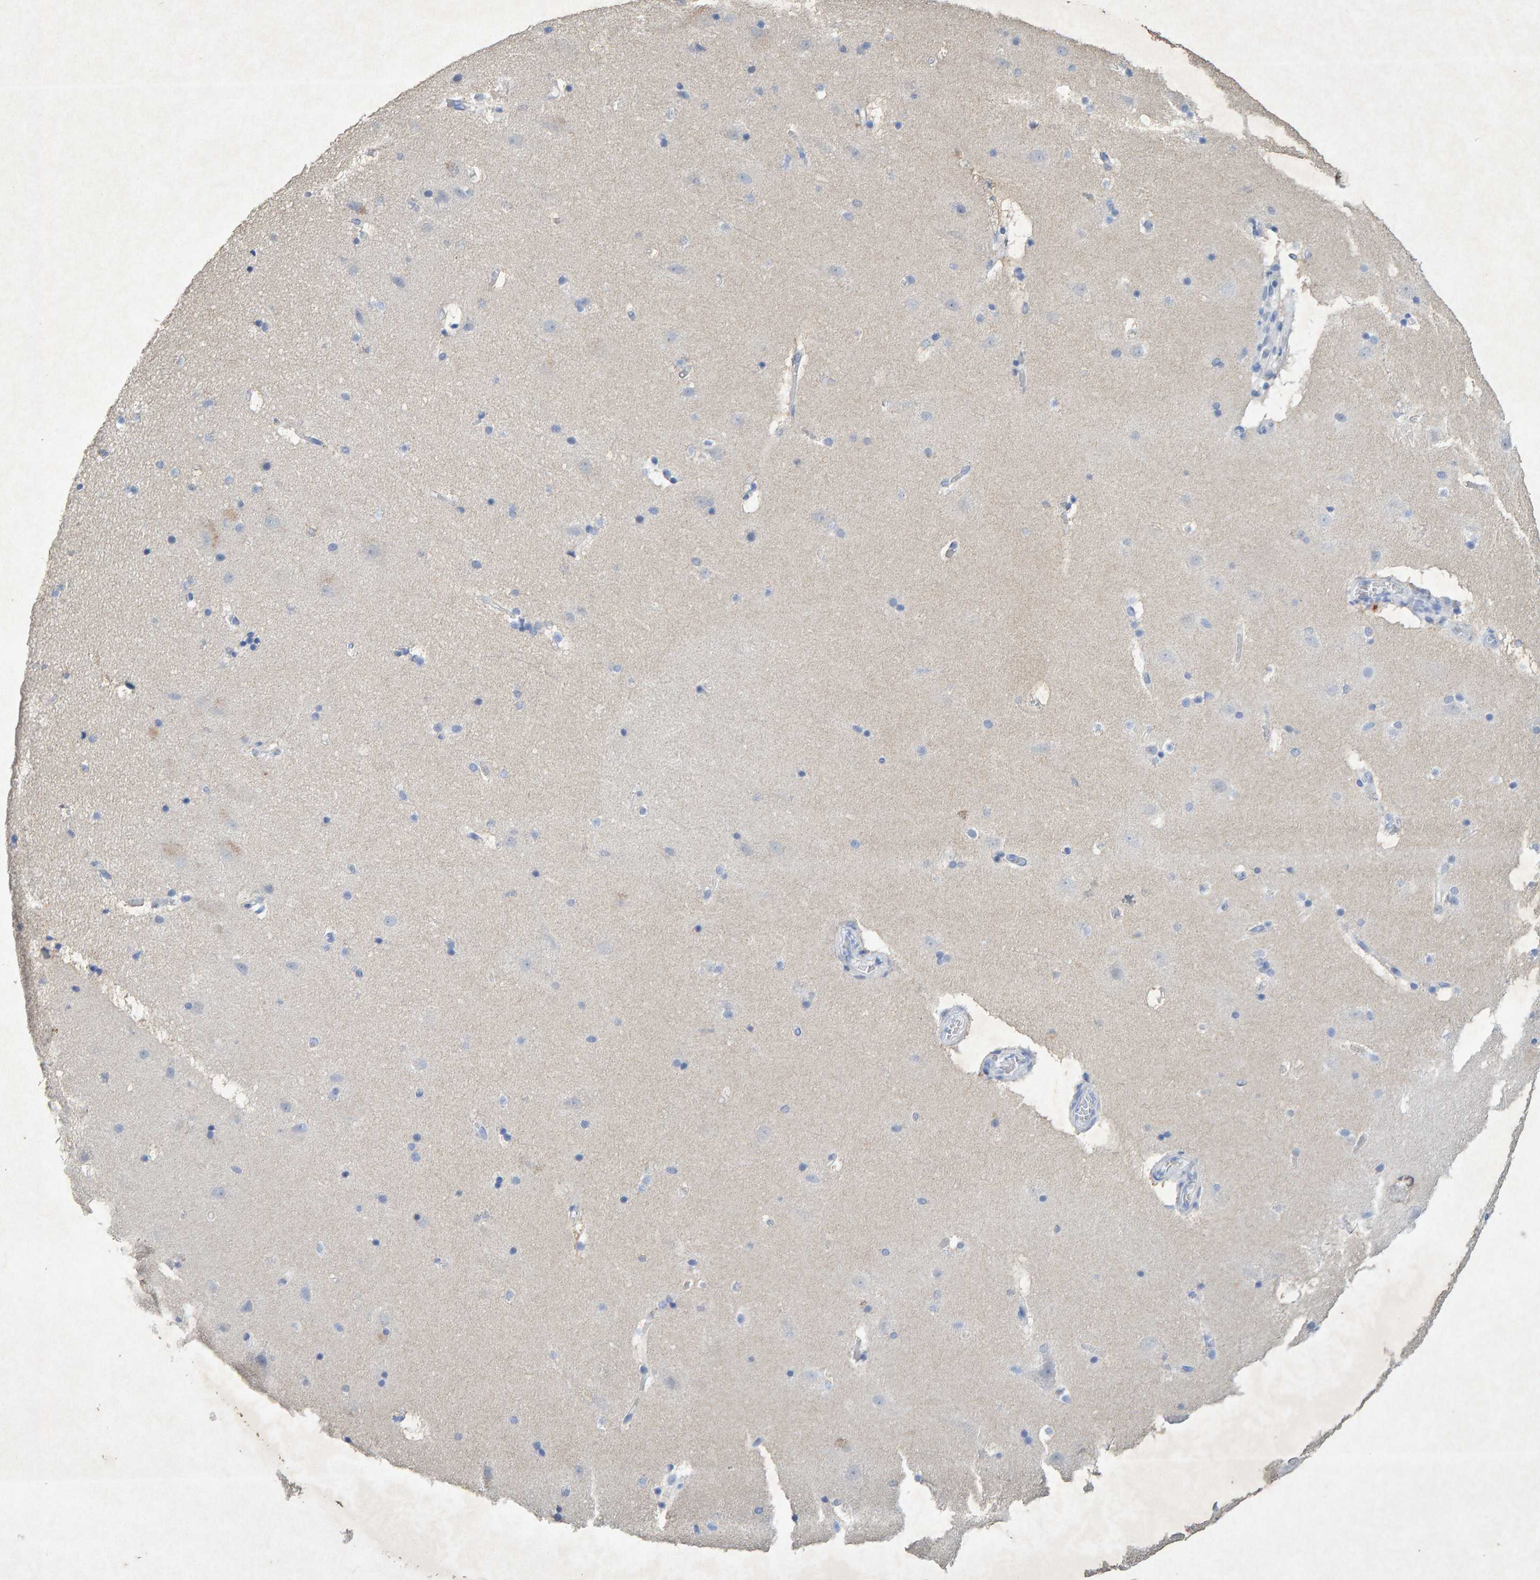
{"staining": {"intensity": "weak", "quantity": "<25%", "location": "cytoplasmic/membranous"}, "tissue": "hippocampus", "cell_type": "Glial cells", "image_type": "normal", "snomed": [{"axis": "morphology", "description": "Normal tissue, NOS"}, {"axis": "topography", "description": "Hippocampus"}], "caption": "Hippocampus was stained to show a protein in brown. There is no significant positivity in glial cells. The staining is performed using DAB brown chromogen with nuclei counter-stained in using hematoxylin.", "gene": "CTH", "patient": {"sex": "male", "age": 45}}